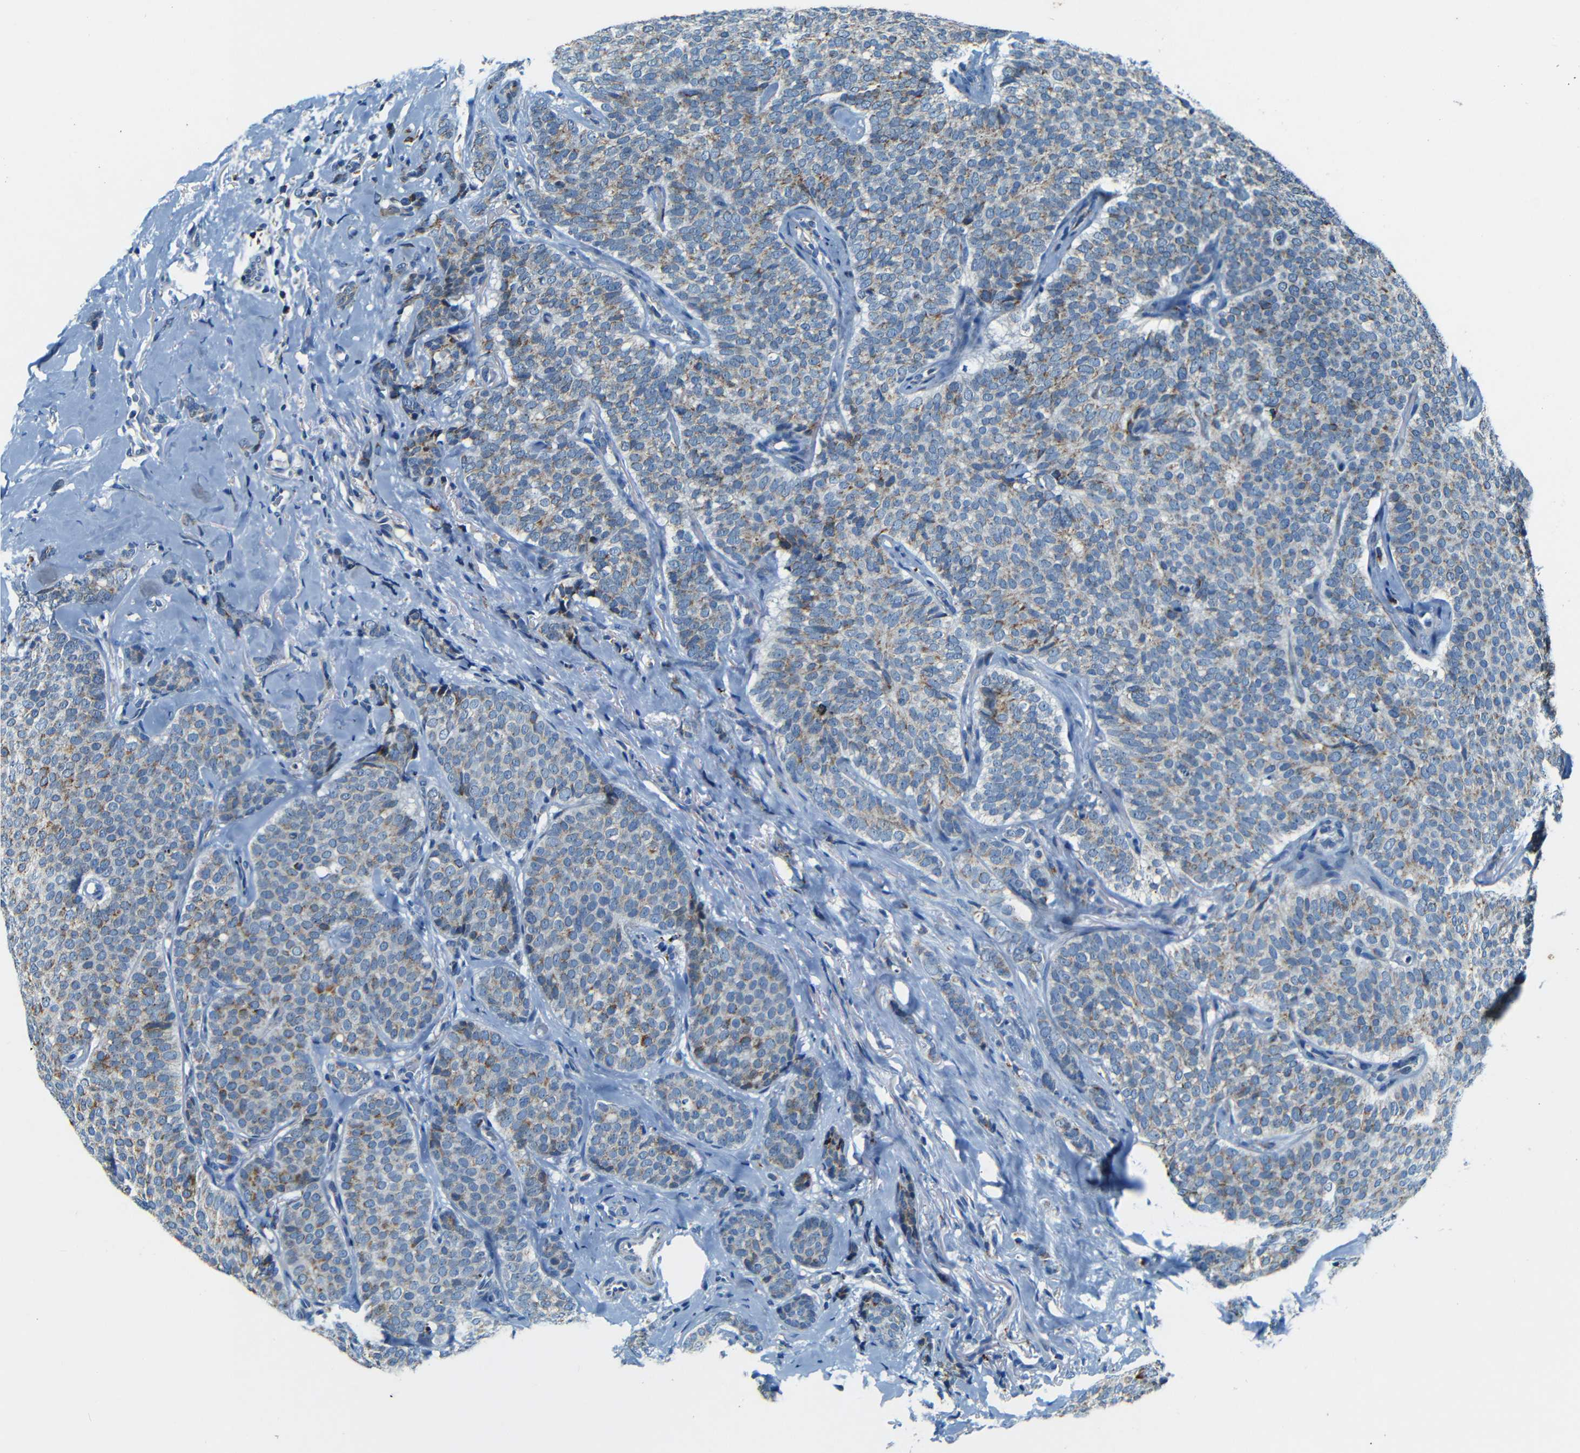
{"staining": {"intensity": "moderate", "quantity": "25%-75%", "location": "cytoplasmic/membranous"}, "tissue": "breast cancer", "cell_type": "Tumor cells", "image_type": "cancer", "snomed": [{"axis": "morphology", "description": "Lobular carcinoma"}, {"axis": "topography", "description": "Skin"}, {"axis": "topography", "description": "Breast"}], "caption": "Human breast lobular carcinoma stained with a protein marker shows moderate staining in tumor cells.", "gene": "WSCD2", "patient": {"sex": "female", "age": 46}}